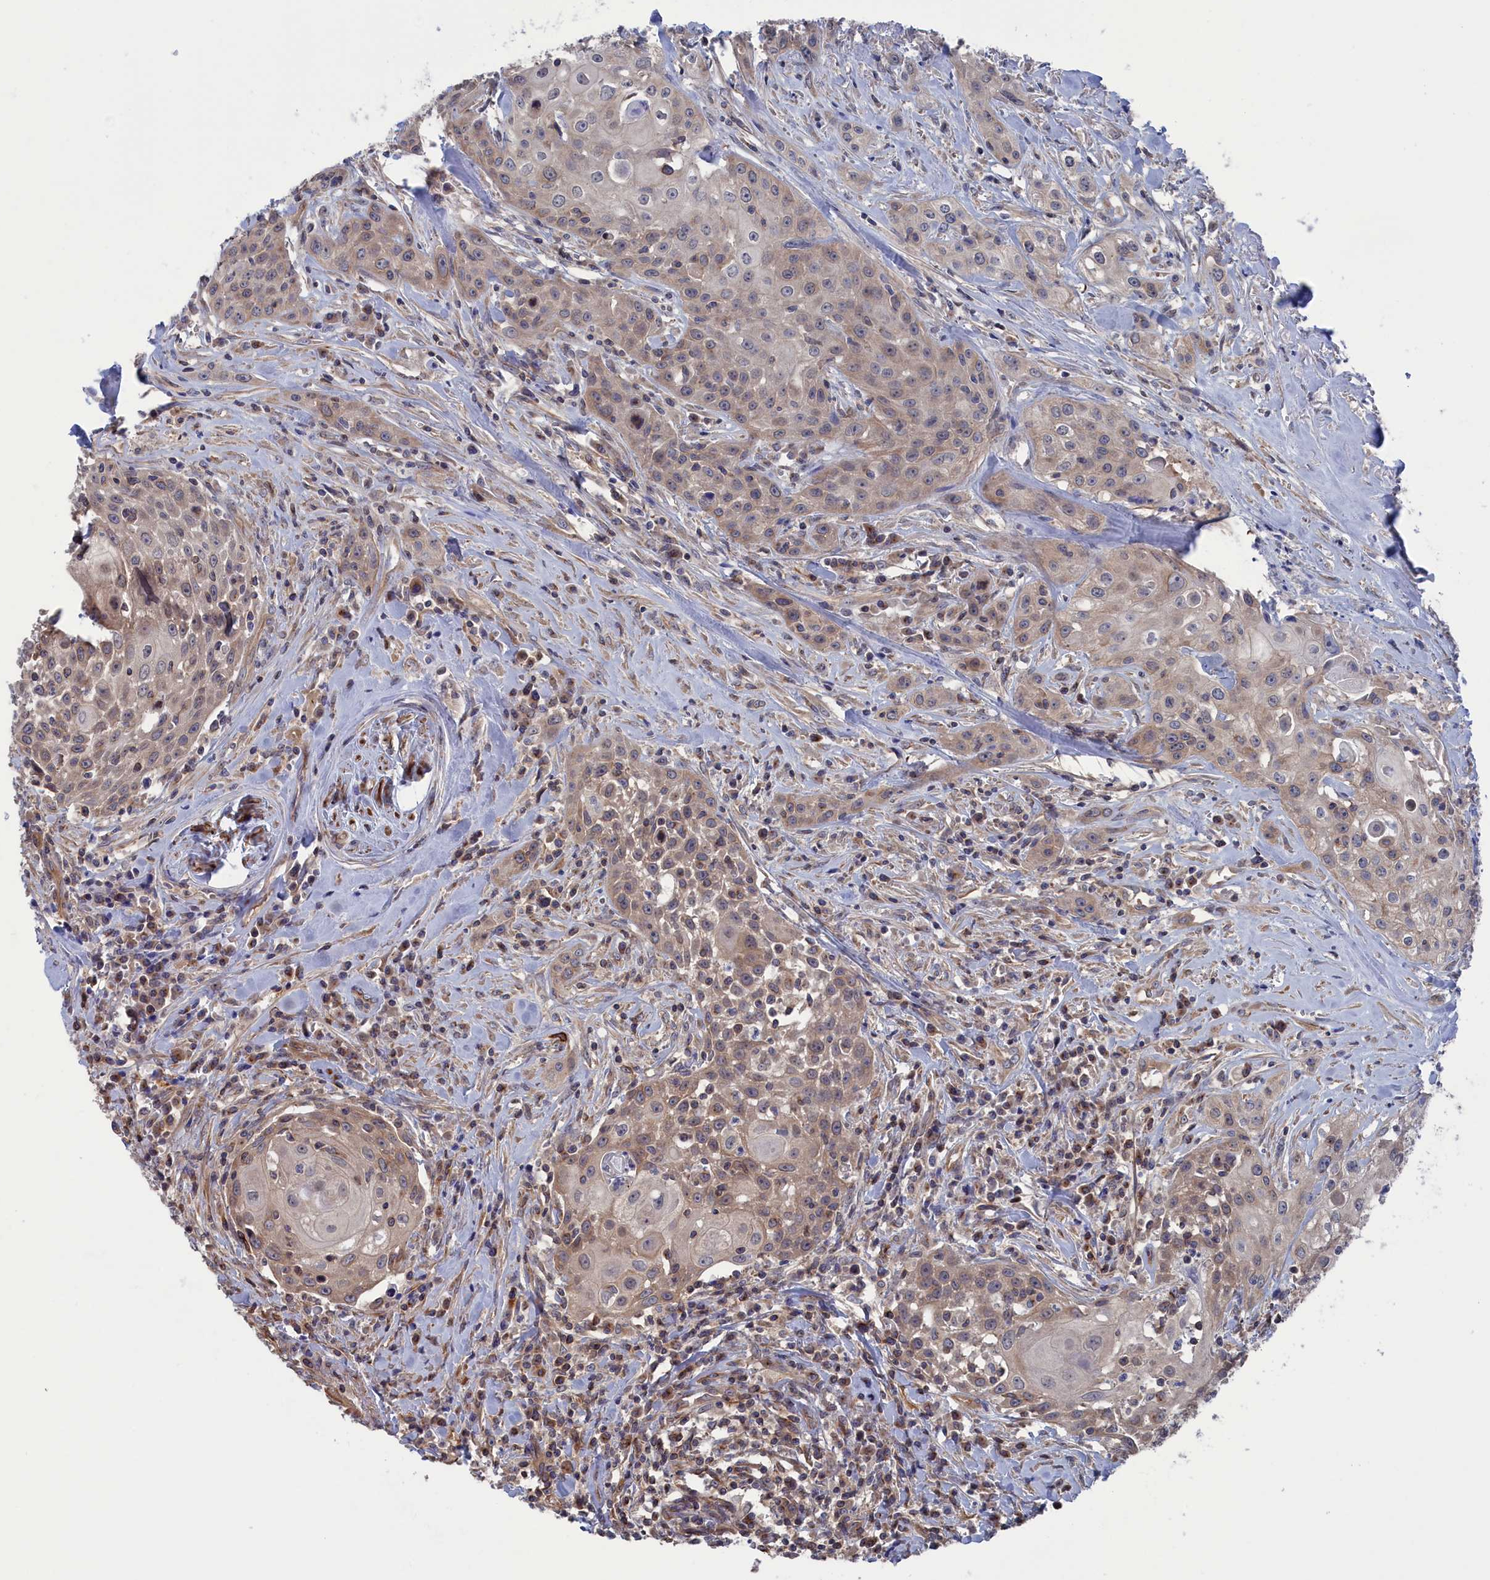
{"staining": {"intensity": "moderate", "quantity": "25%-75%", "location": "cytoplasmic/membranous"}, "tissue": "head and neck cancer", "cell_type": "Tumor cells", "image_type": "cancer", "snomed": [{"axis": "morphology", "description": "Squamous cell carcinoma, NOS"}, {"axis": "topography", "description": "Oral tissue"}, {"axis": "topography", "description": "Head-Neck"}], "caption": "Protein expression analysis of head and neck squamous cell carcinoma demonstrates moderate cytoplasmic/membranous expression in approximately 25%-75% of tumor cells.", "gene": "NUTF2", "patient": {"sex": "female", "age": 82}}